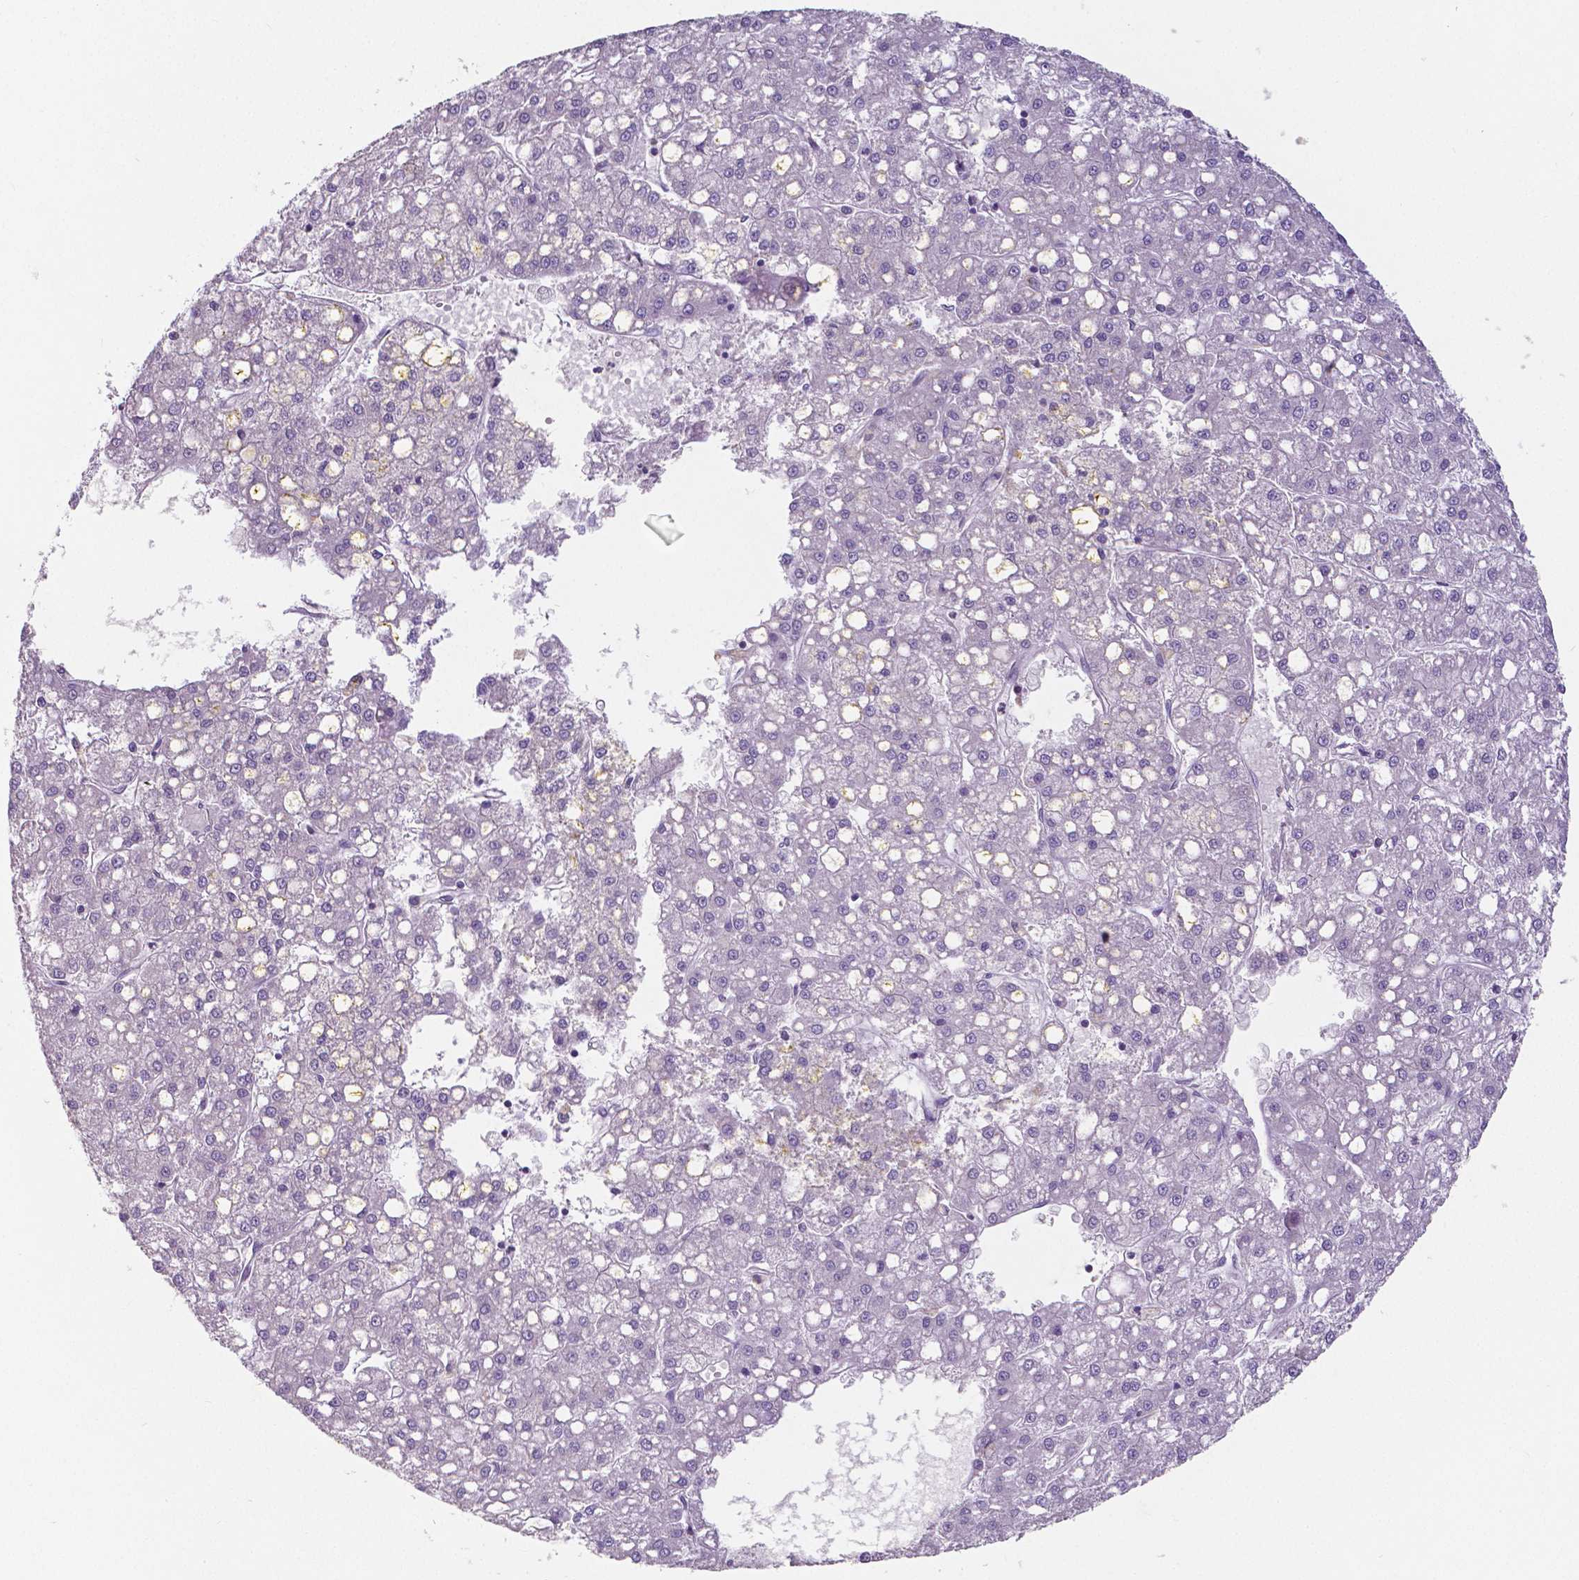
{"staining": {"intensity": "negative", "quantity": "none", "location": "none"}, "tissue": "liver cancer", "cell_type": "Tumor cells", "image_type": "cancer", "snomed": [{"axis": "morphology", "description": "Carcinoma, Hepatocellular, NOS"}, {"axis": "topography", "description": "Liver"}], "caption": "Liver cancer (hepatocellular carcinoma) was stained to show a protein in brown. There is no significant positivity in tumor cells.", "gene": "CRMP1", "patient": {"sex": "male", "age": 67}}